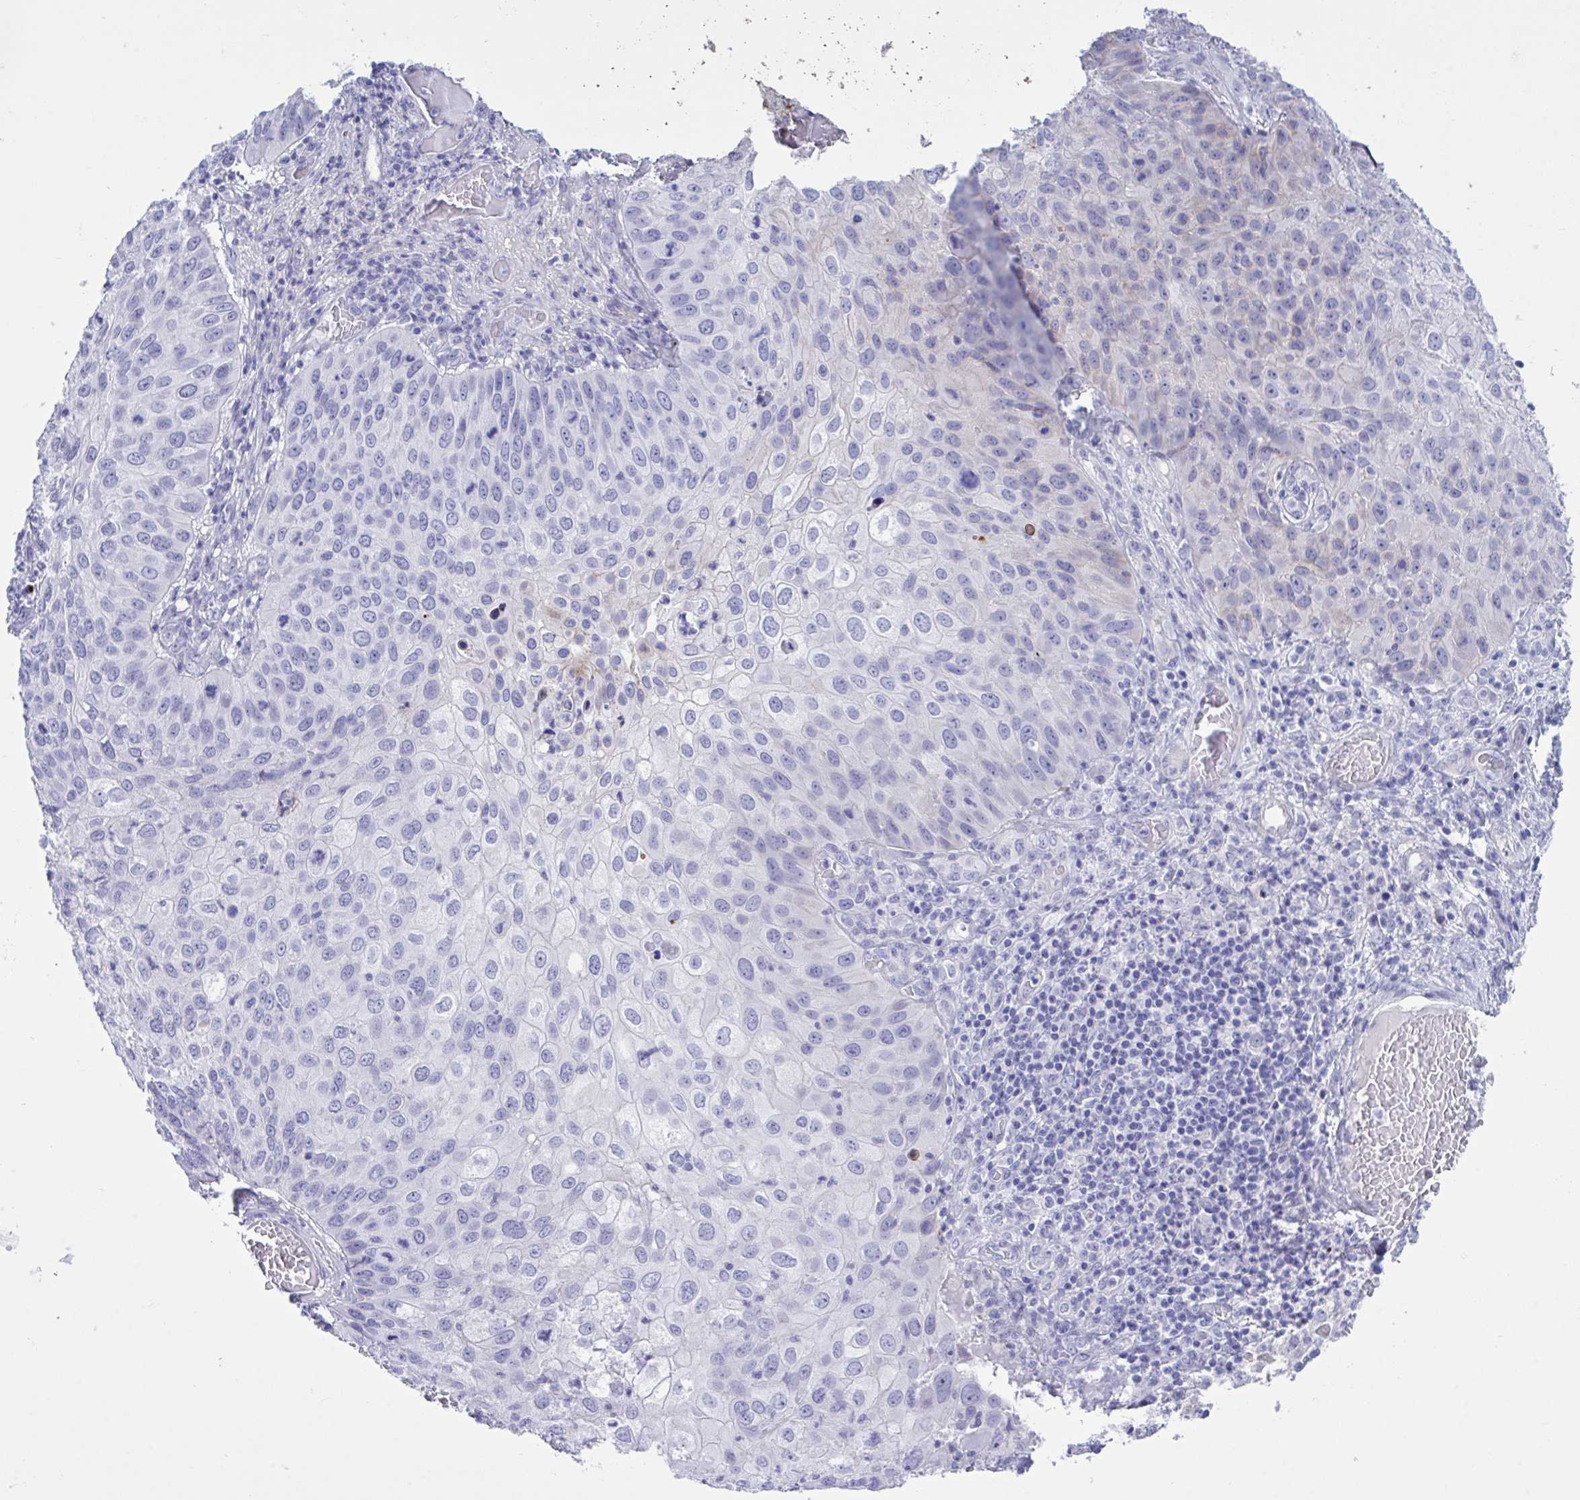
{"staining": {"intensity": "negative", "quantity": "none", "location": "none"}, "tissue": "skin cancer", "cell_type": "Tumor cells", "image_type": "cancer", "snomed": [{"axis": "morphology", "description": "Squamous cell carcinoma, NOS"}, {"axis": "topography", "description": "Skin"}], "caption": "The micrograph displays no staining of tumor cells in squamous cell carcinoma (skin).", "gene": "BEX5", "patient": {"sex": "male", "age": 87}}